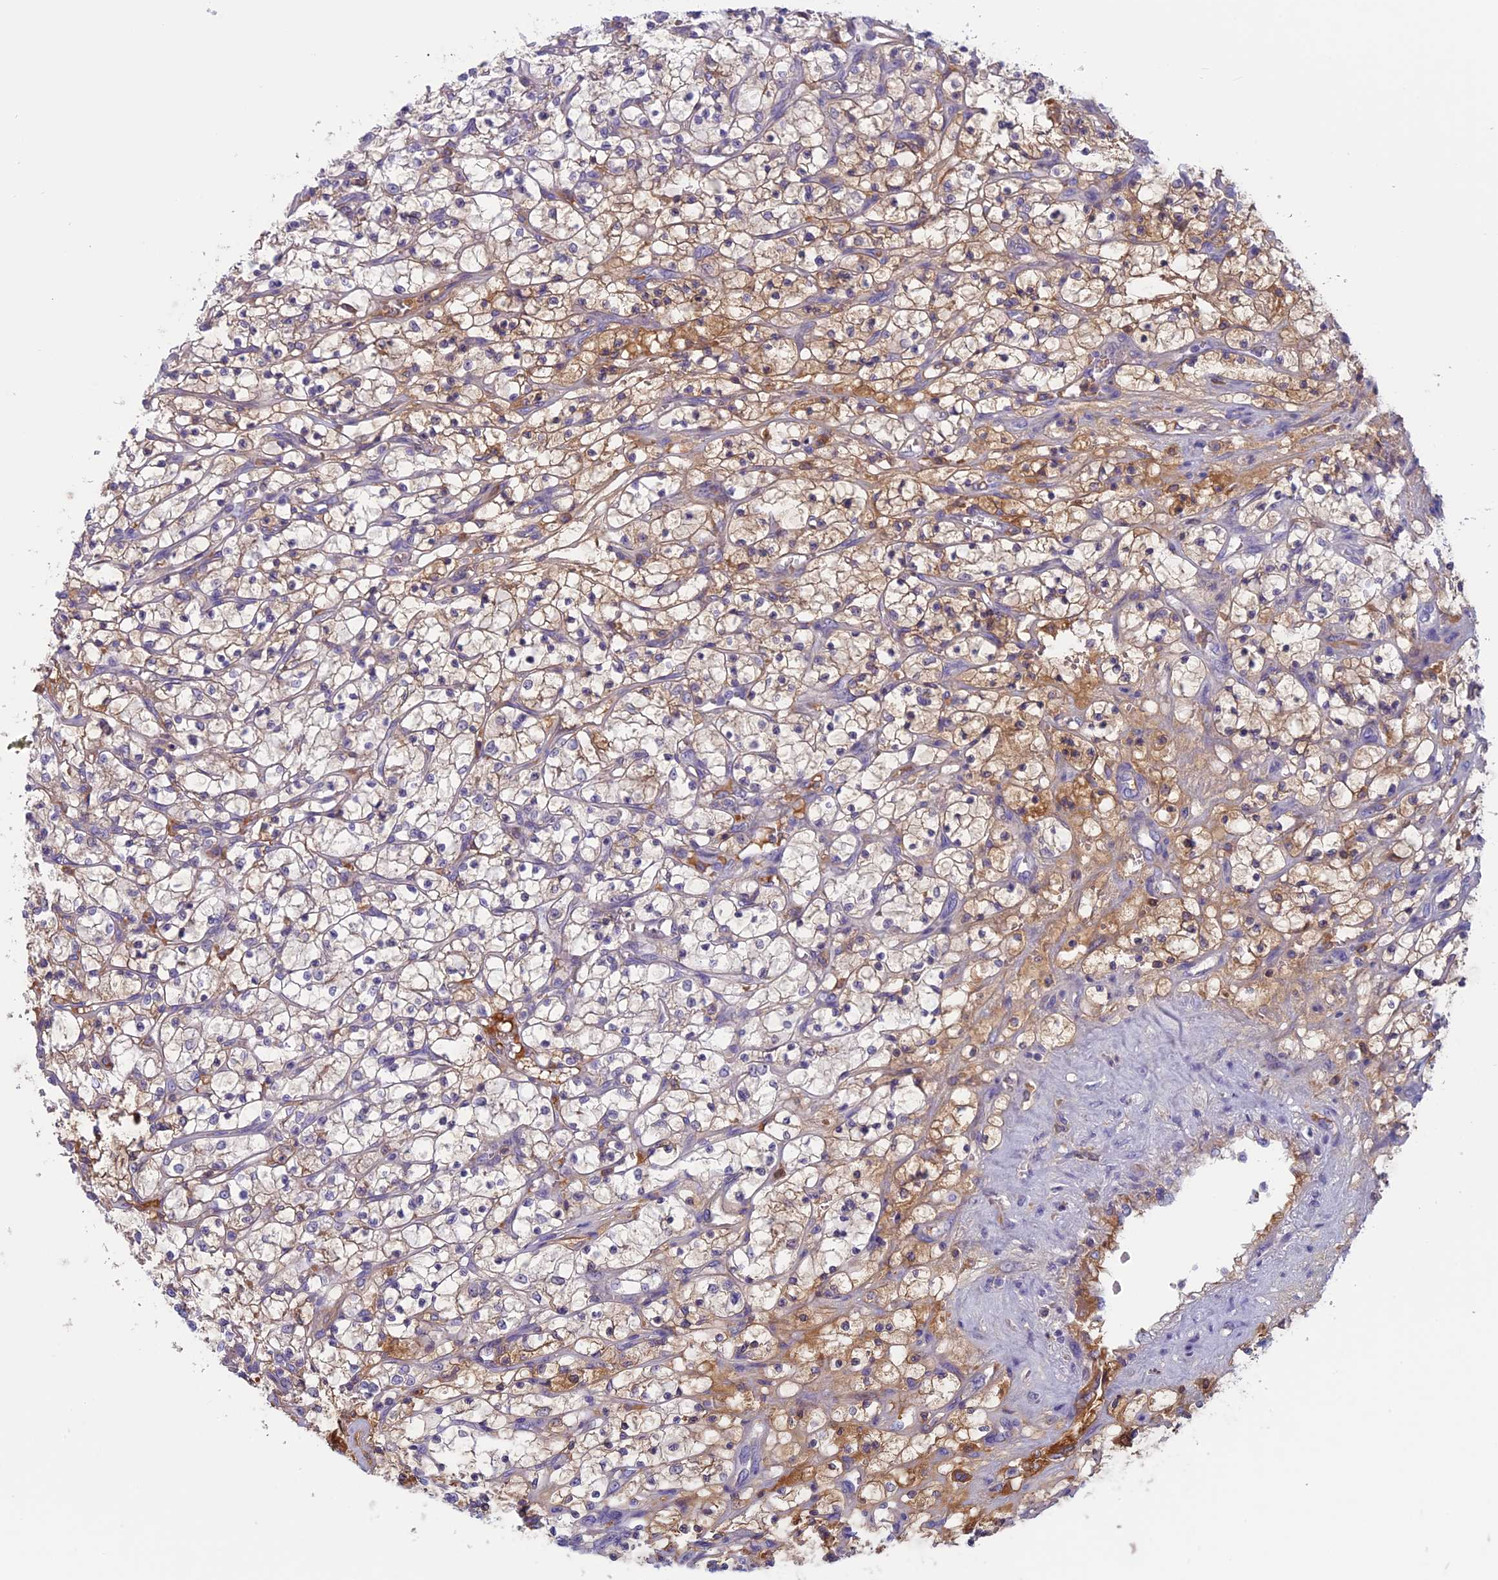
{"staining": {"intensity": "weak", "quantity": "25%-75%", "location": "cytoplasmic/membranous"}, "tissue": "renal cancer", "cell_type": "Tumor cells", "image_type": "cancer", "snomed": [{"axis": "morphology", "description": "Adenocarcinoma, NOS"}, {"axis": "topography", "description": "Kidney"}], "caption": "Immunohistochemistry photomicrograph of neoplastic tissue: renal adenocarcinoma stained using IHC displays low levels of weak protein expression localized specifically in the cytoplasmic/membranous of tumor cells, appearing as a cytoplasmic/membranous brown color.", "gene": "ANGPTL2", "patient": {"sex": "female", "age": 69}}